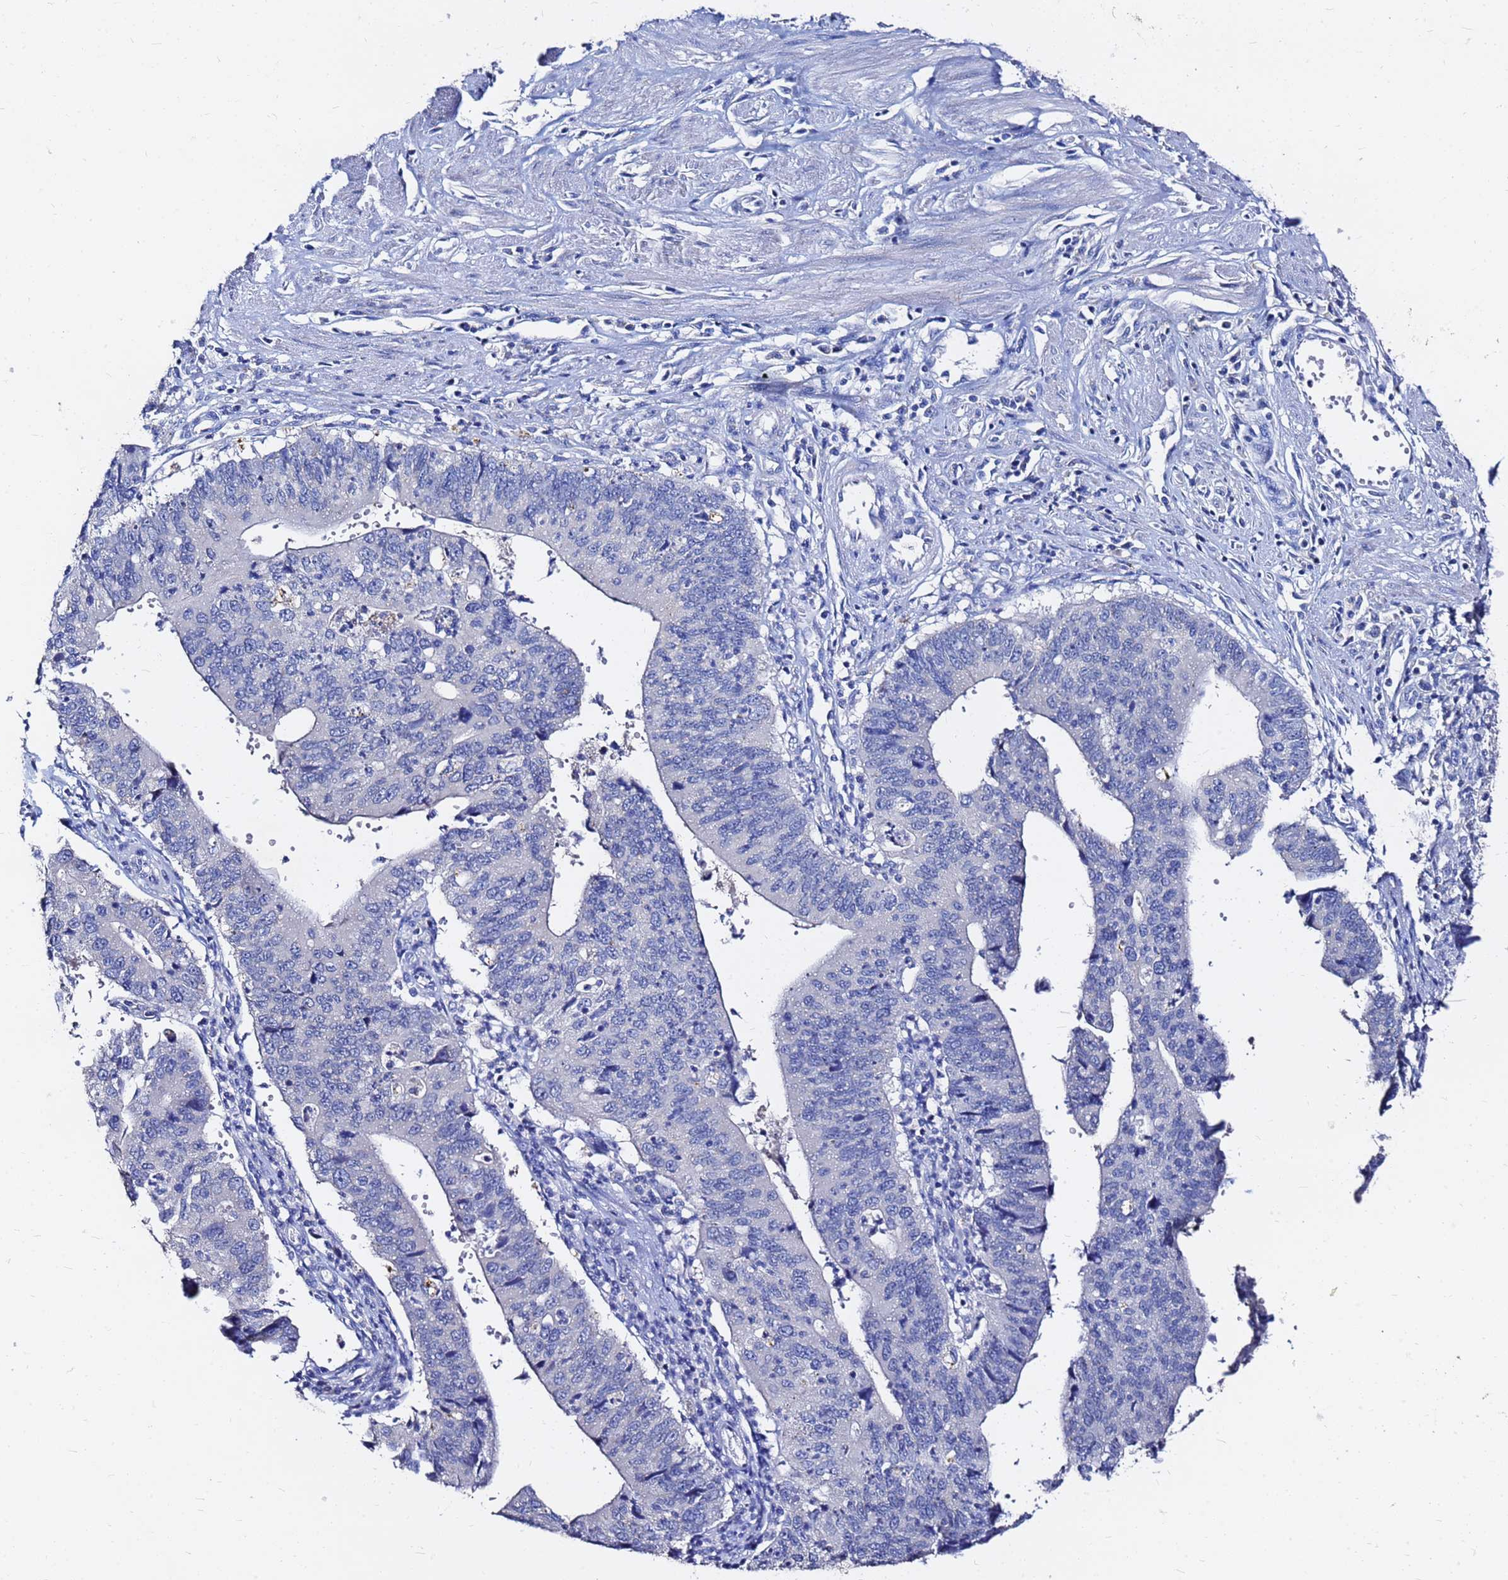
{"staining": {"intensity": "negative", "quantity": "none", "location": "none"}, "tissue": "stomach cancer", "cell_type": "Tumor cells", "image_type": "cancer", "snomed": [{"axis": "morphology", "description": "Adenocarcinoma, NOS"}, {"axis": "topography", "description": "Stomach"}], "caption": "Tumor cells show no significant protein staining in stomach cancer (adenocarcinoma).", "gene": "FAM183A", "patient": {"sex": "male", "age": 59}}